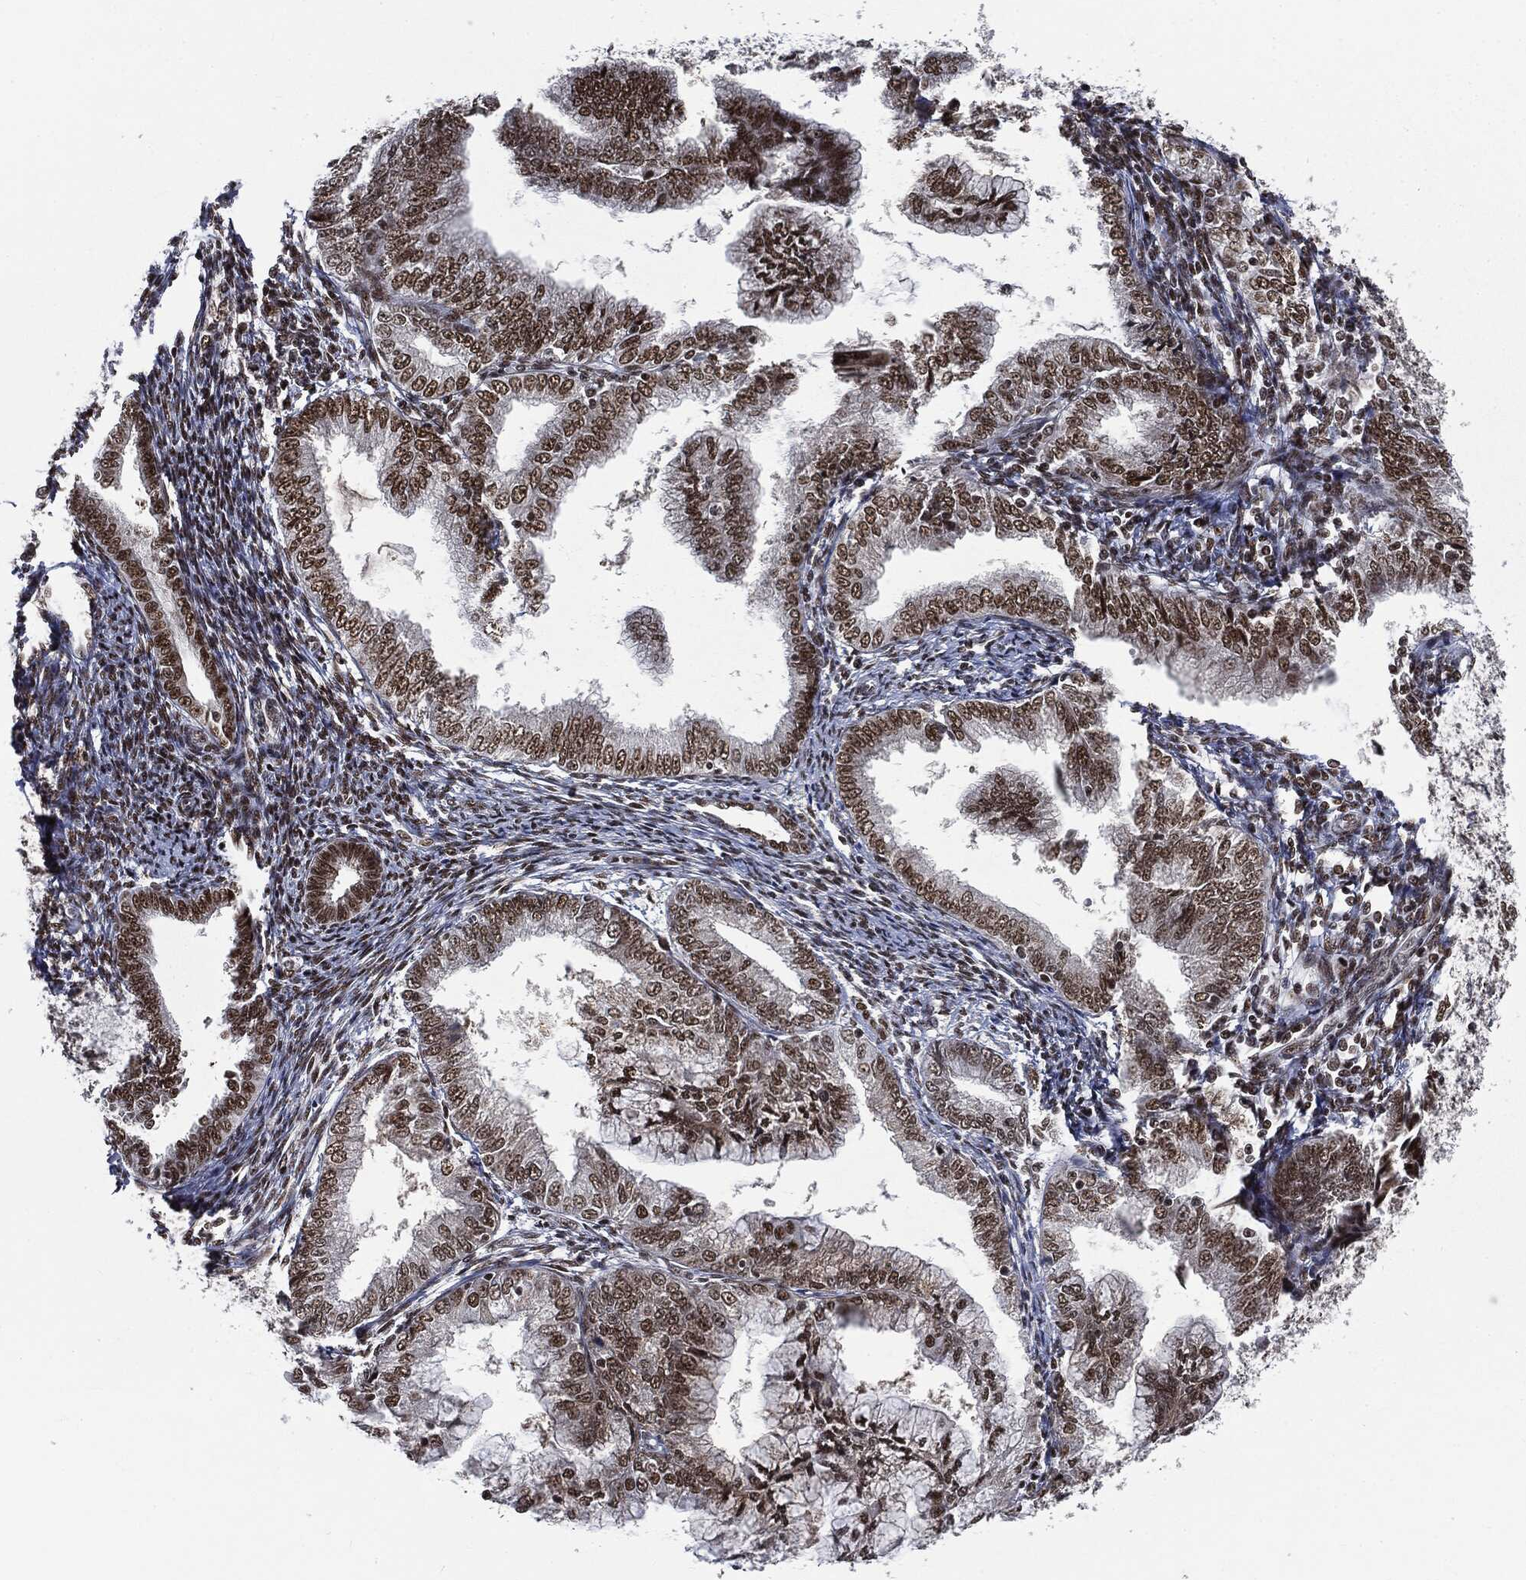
{"staining": {"intensity": "moderate", "quantity": ">75%", "location": "nuclear"}, "tissue": "endometrial cancer", "cell_type": "Tumor cells", "image_type": "cancer", "snomed": [{"axis": "morphology", "description": "Adenocarcinoma, NOS"}, {"axis": "topography", "description": "Endometrium"}], "caption": "Adenocarcinoma (endometrial) stained with DAB immunohistochemistry exhibits medium levels of moderate nuclear expression in about >75% of tumor cells.", "gene": "DPH2", "patient": {"sex": "female", "age": 56}}